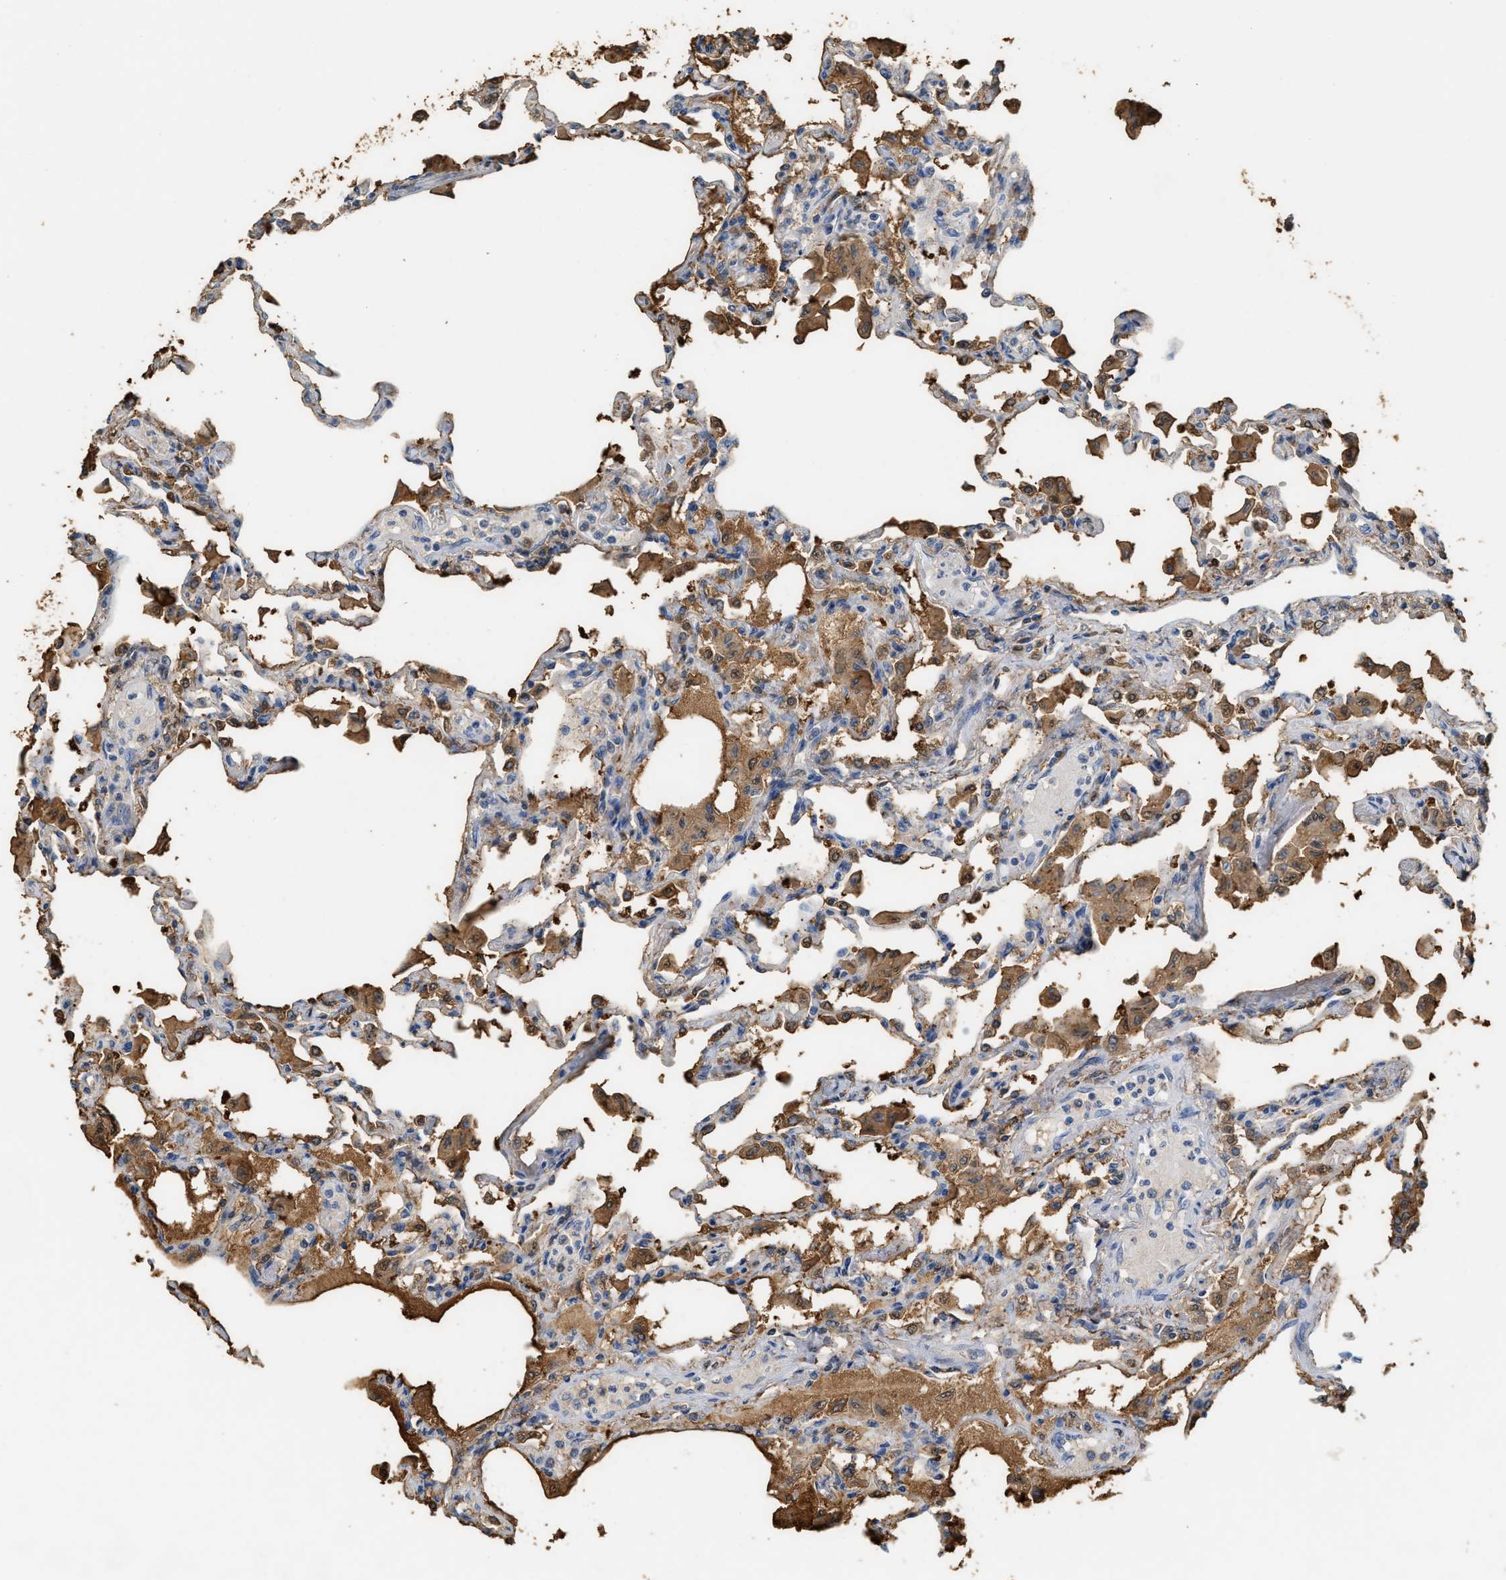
{"staining": {"intensity": "moderate", "quantity": "<25%", "location": "cytoplasmic/membranous"}, "tissue": "lung", "cell_type": "Alveolar cells", "image_type": "normal", "snomed": [{"axis": "morphology", "description": "Normal tissue, NOS"}, {"axis": "topography", "description": "Bronchus"}, {"axis": "topography", "description": "Lung"}], "caption": "The immunohistochemical stain shows moderate cytoplasmic/membranous staining in alveolar cells of normal lung.", "gene": "GCN1", "patient": {"sex": "female", "age": 49}}